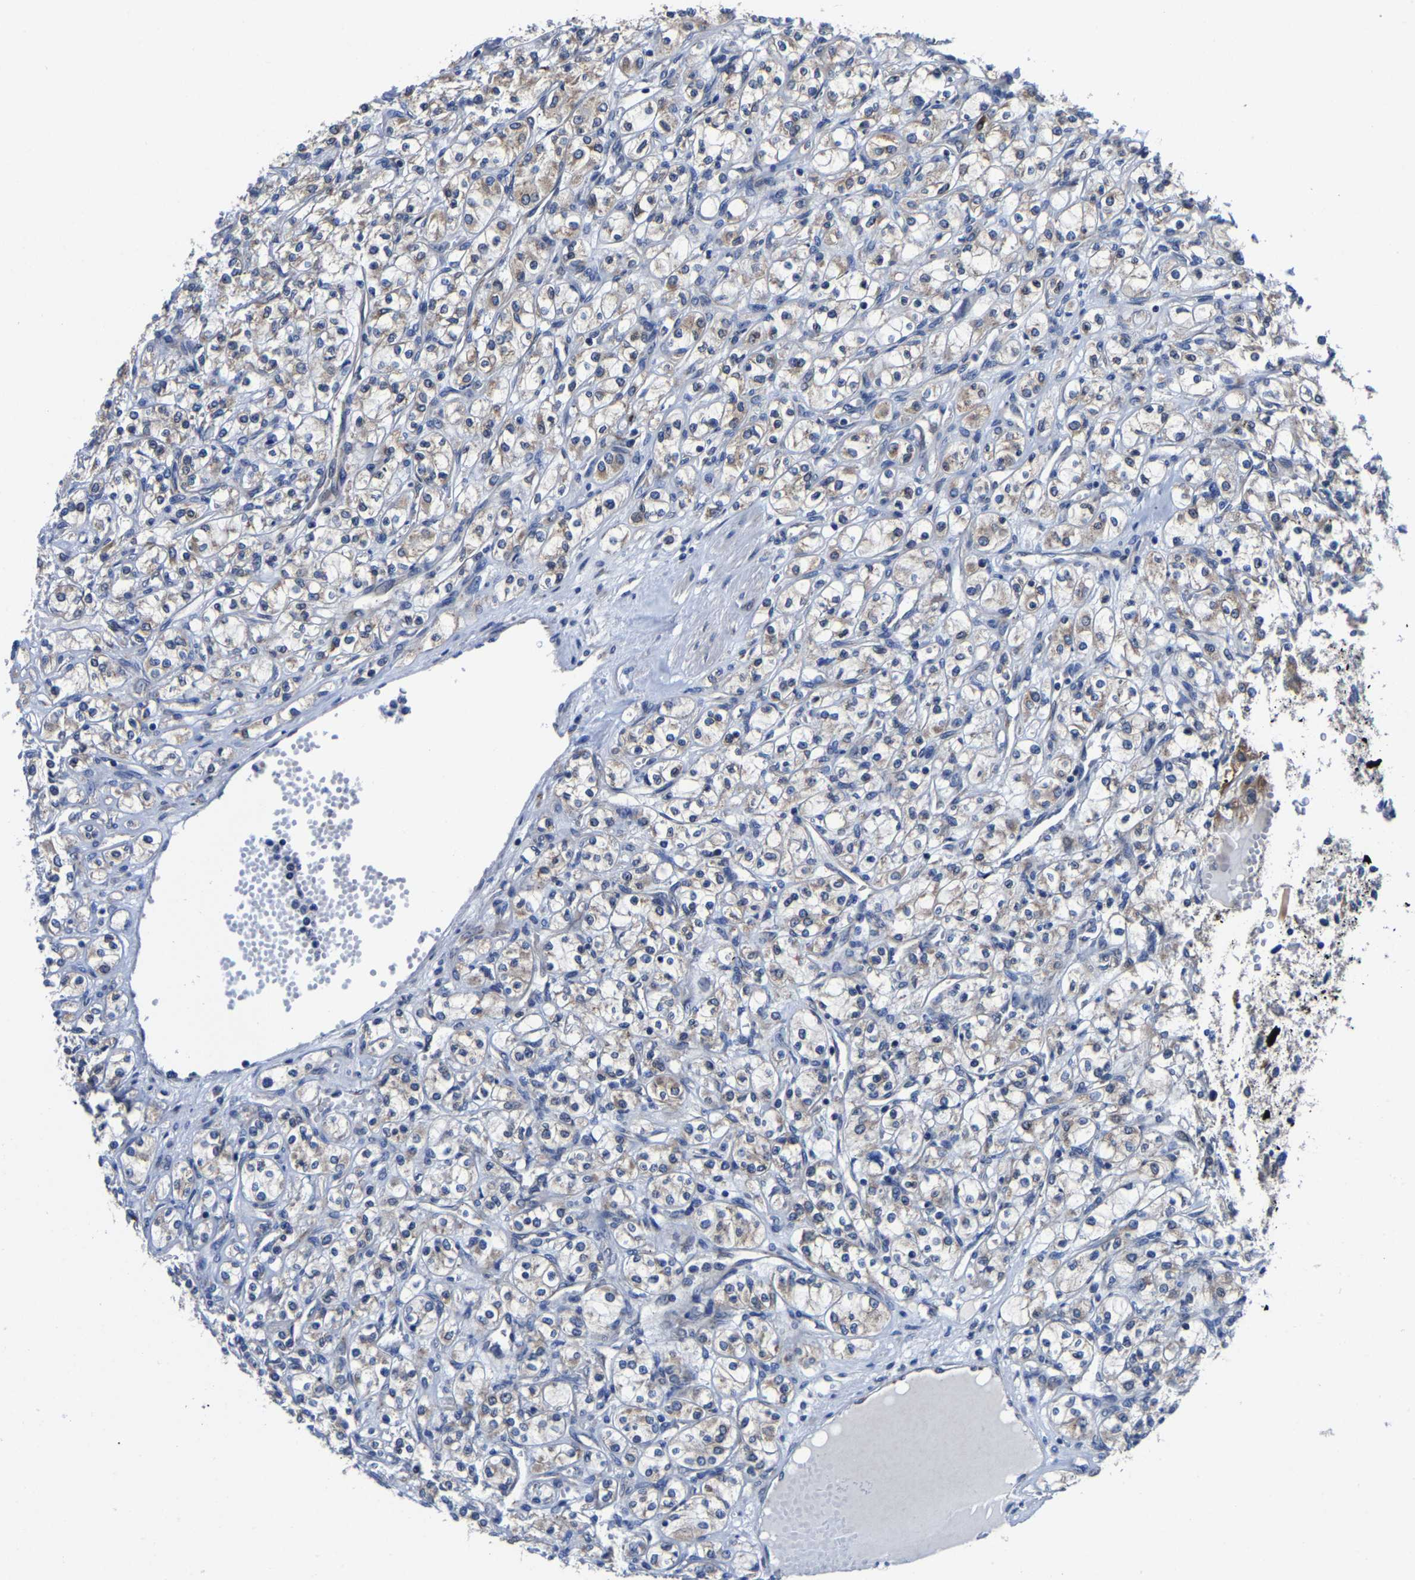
{"staining": {"intensity": "weak", "quantity": ">75%", "location": "cytoplasmic/membranous"}, "tissue": "renal cancer", "cell_type": "Tumor cells", "image_type": "cancer", "snomed": [{"axis": "morphology", "description": "Adenocarcinoma, NOS"}, {"axis": "topography", "description": "Kidney"}], "caption": "Renal cancer tissue shows weak cytoplasmic/membranous expression in about >75% of tumor cells Using DAB (brown) and hematoxylin (blue) stains, captured at high magnification using brightfield microscopy.", "gene": "EBAG9", "patient": {"sex": "male", "age": 77}}